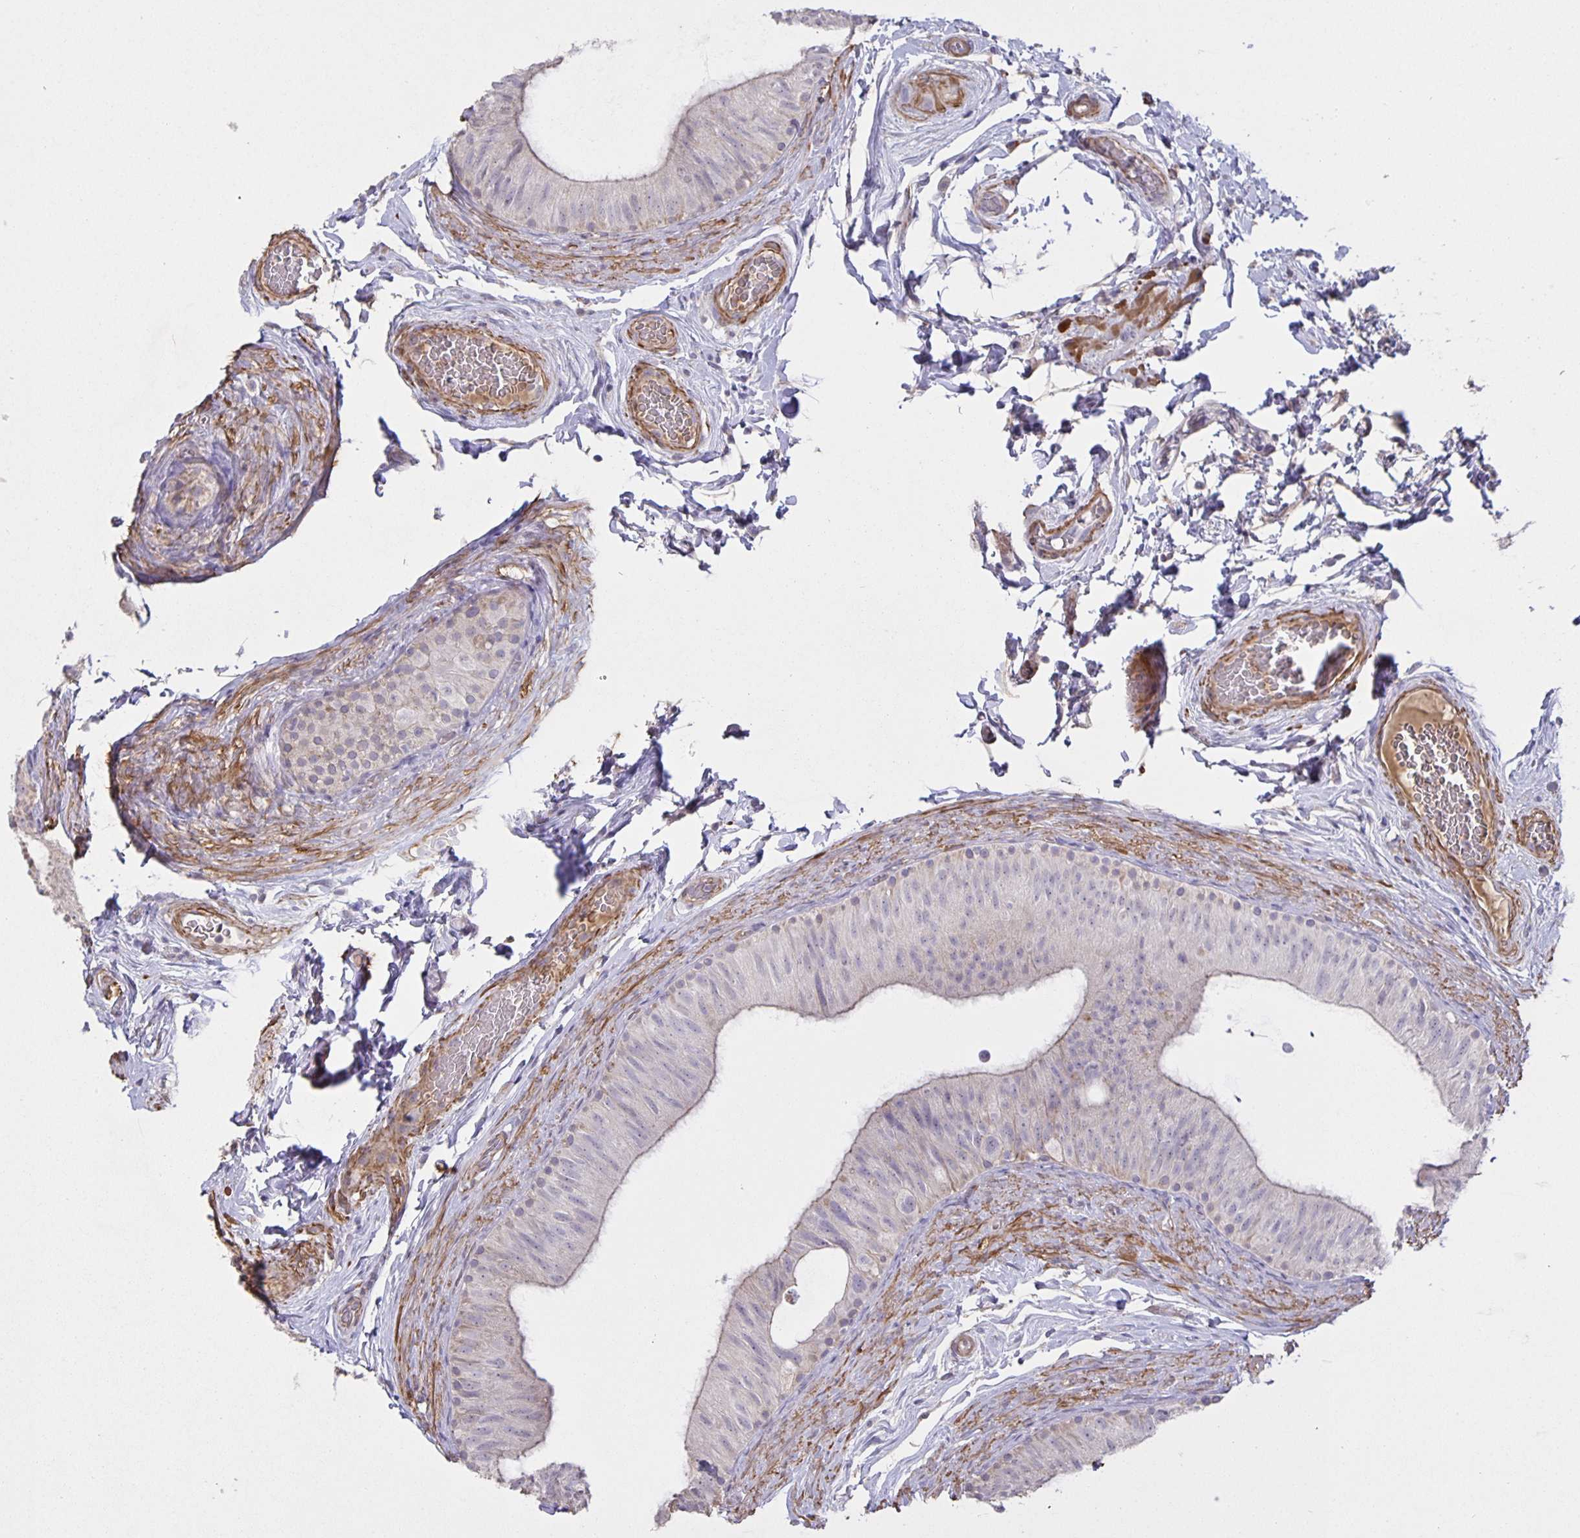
{"staining": {"intensity": "negative", "quantity": "none", "location": "none"}, "tissue": "epididymis", "cell_type": "Glandular cells", "image_type": "normal", "snomed": [{"axis": "morphology", "description": "Normal tissue, NOS"}, {"axis": "topography", "description": "Epididymis, spermatic cord, NOS"}, {"axis": "topography", "description": "Epididymis"}], "caption": "IHC histopathology image of normal epididymis: human epididymis stained with DAB shows no significant protein staining in glandular cells. (DAB (3,3'-diaminobenzidine) immunohistochemistry visualized using brightfield microscopy, high magnification).", "gene": "SRCIN1", "patient": {"sex": "male", "age": 31}}